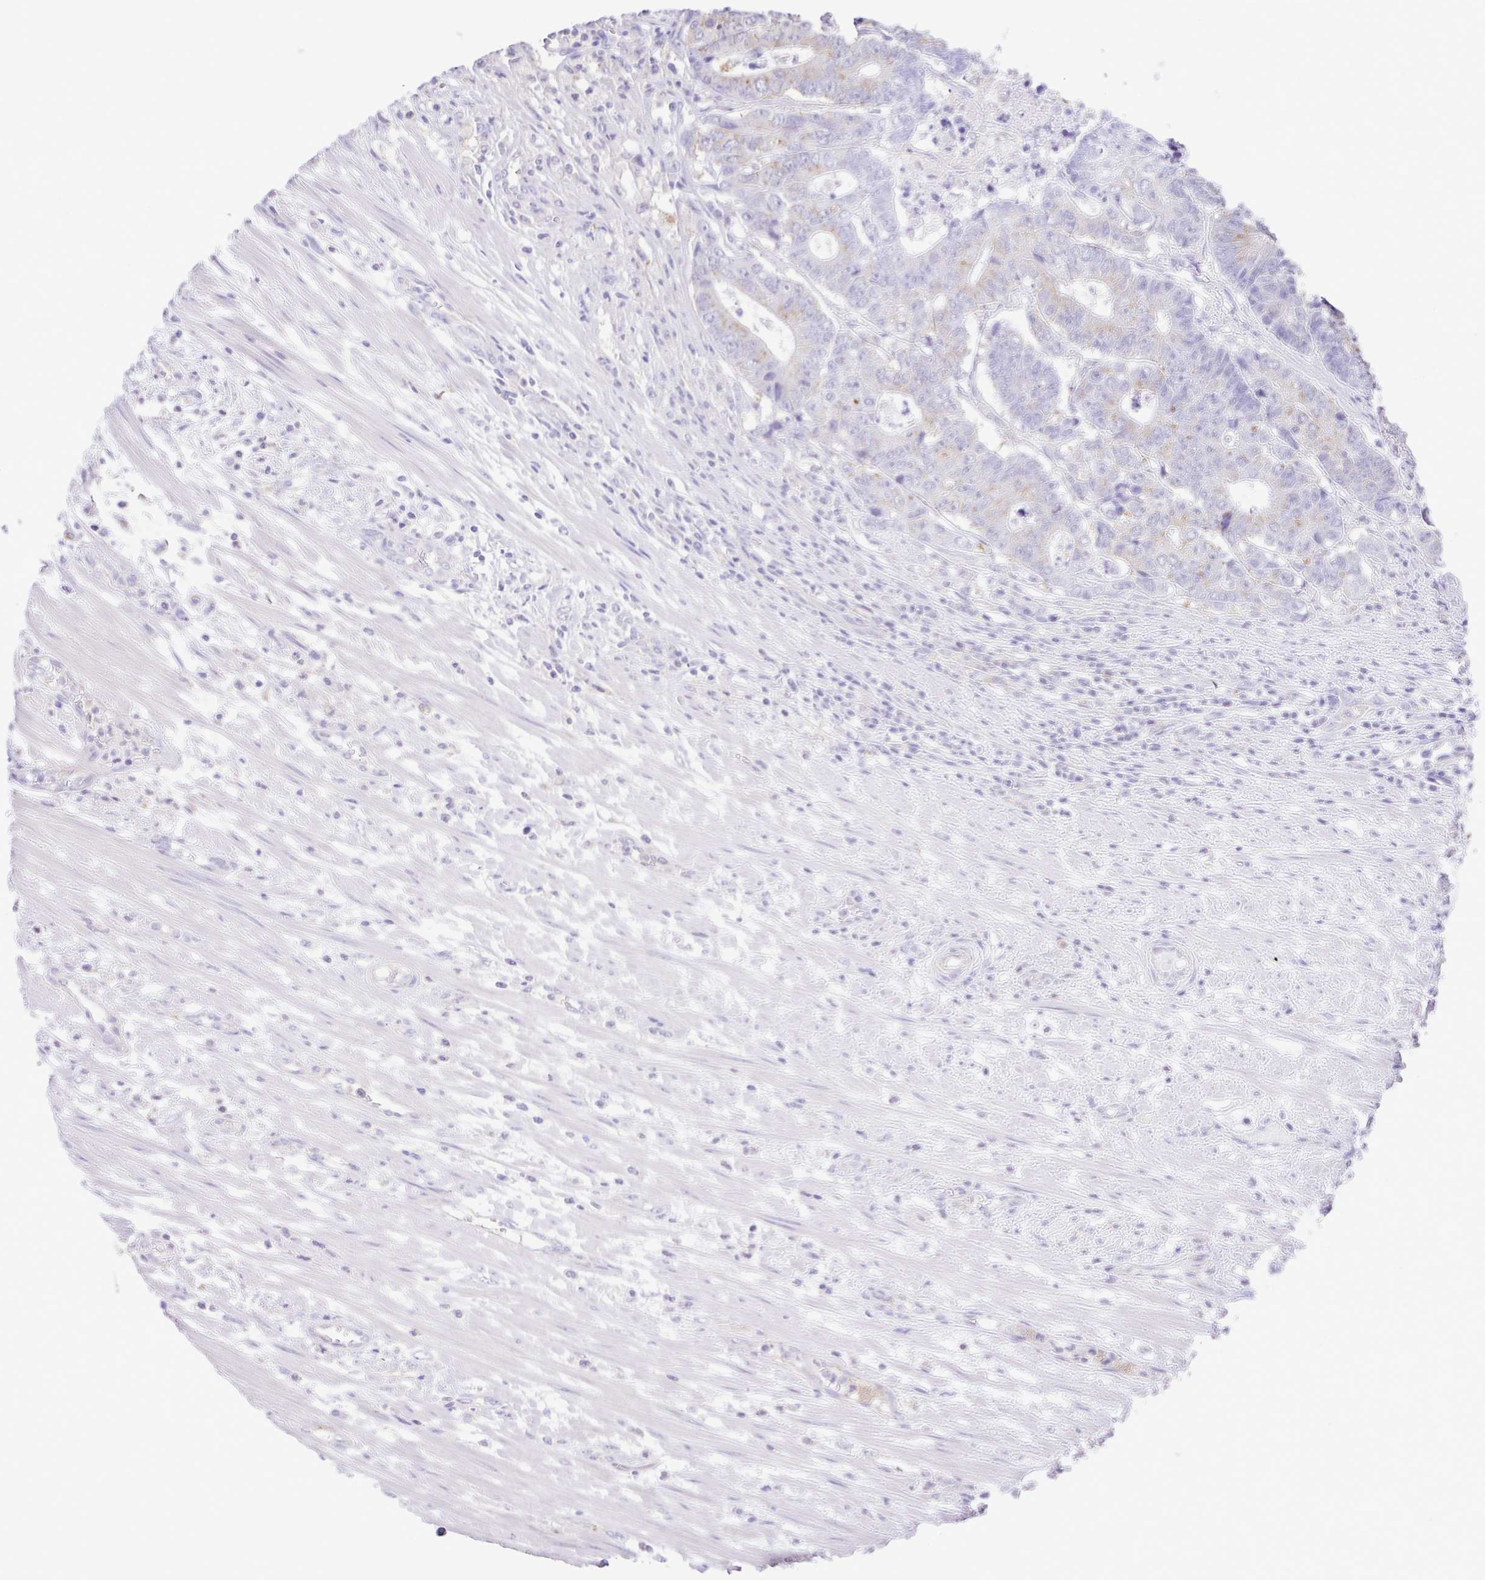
{"staining": {"intensity": "moderate", "quantity": "<25%", "location": "cytoplasmic/membranous"}, "tissue": "colorectal cancer", "cell_type": "Tumor cells", "image_type": "cancer", "snomed": [{"axis": "morphology", "description": "Adenocarcinoma, NOS"}, {"axis": "topography", "description": "Colon"}], "caption": "Colorectal adenocarcinoma stained for a protein (brown) demonstrates moderate cytoplasmic/membranous positive expression in about <25% of tumor cells.", "gene": "CYP17A1", "patient": {"sex": "female", "age": 48}}